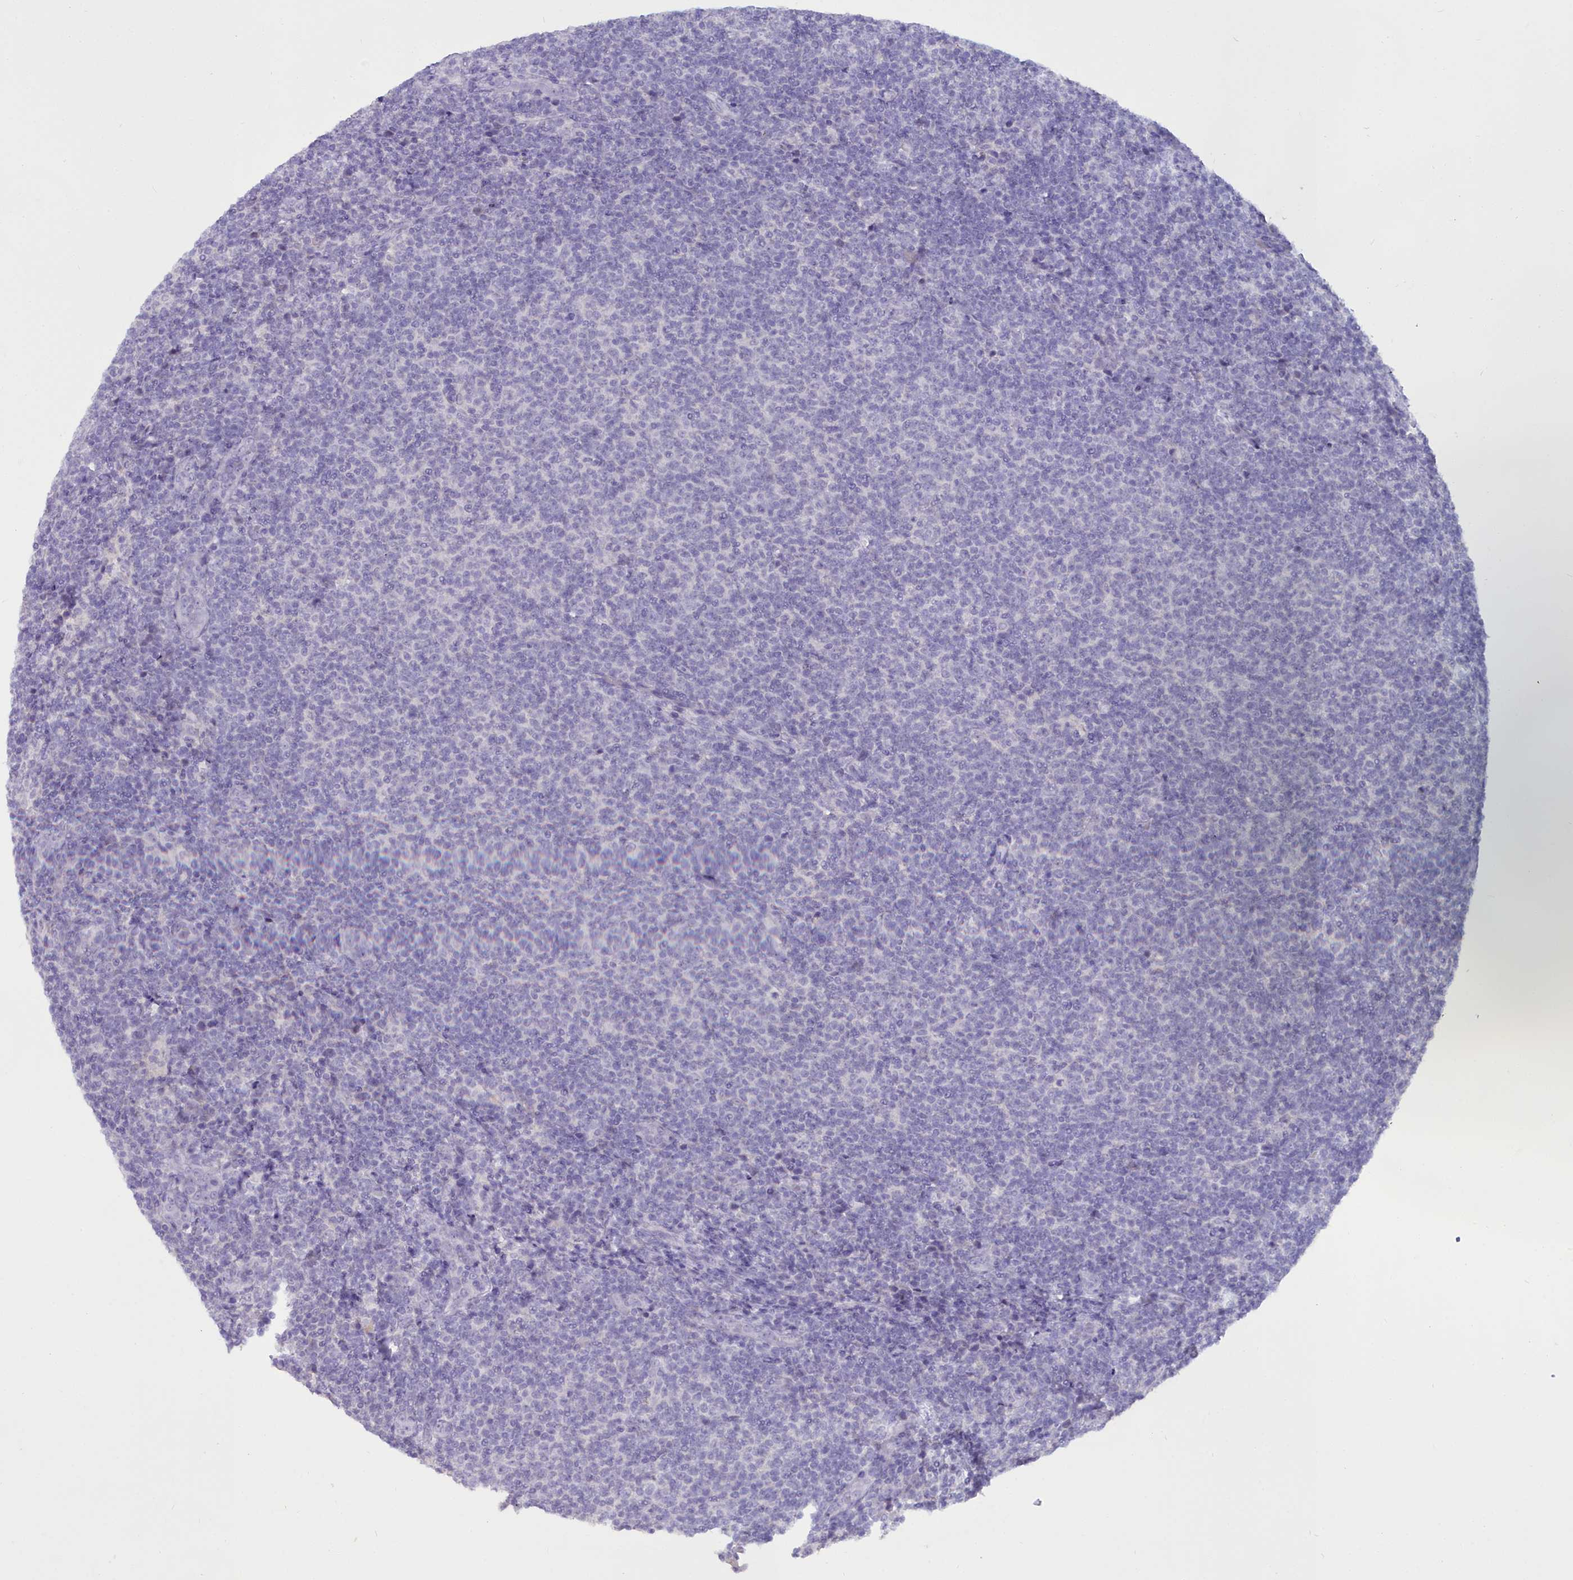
{"staining": {"intensity": "negative", "quantity": "none", "location": "none"}, "tissue": "lymphoma", "cell_type": "Tumor cells", "image_type": "cancer", "snomed": [{"axis": "morphology", "description": "Malignant lymphoma, non-Hodgkin's type, Low grade"}, {"axis": "topography", "description": "Lymph node"}], "caption": "Tumor cells show no significant protein positivity in lymphoma.", "gene": "OSTN", "patient": {"sex": "male", "age": 66}}